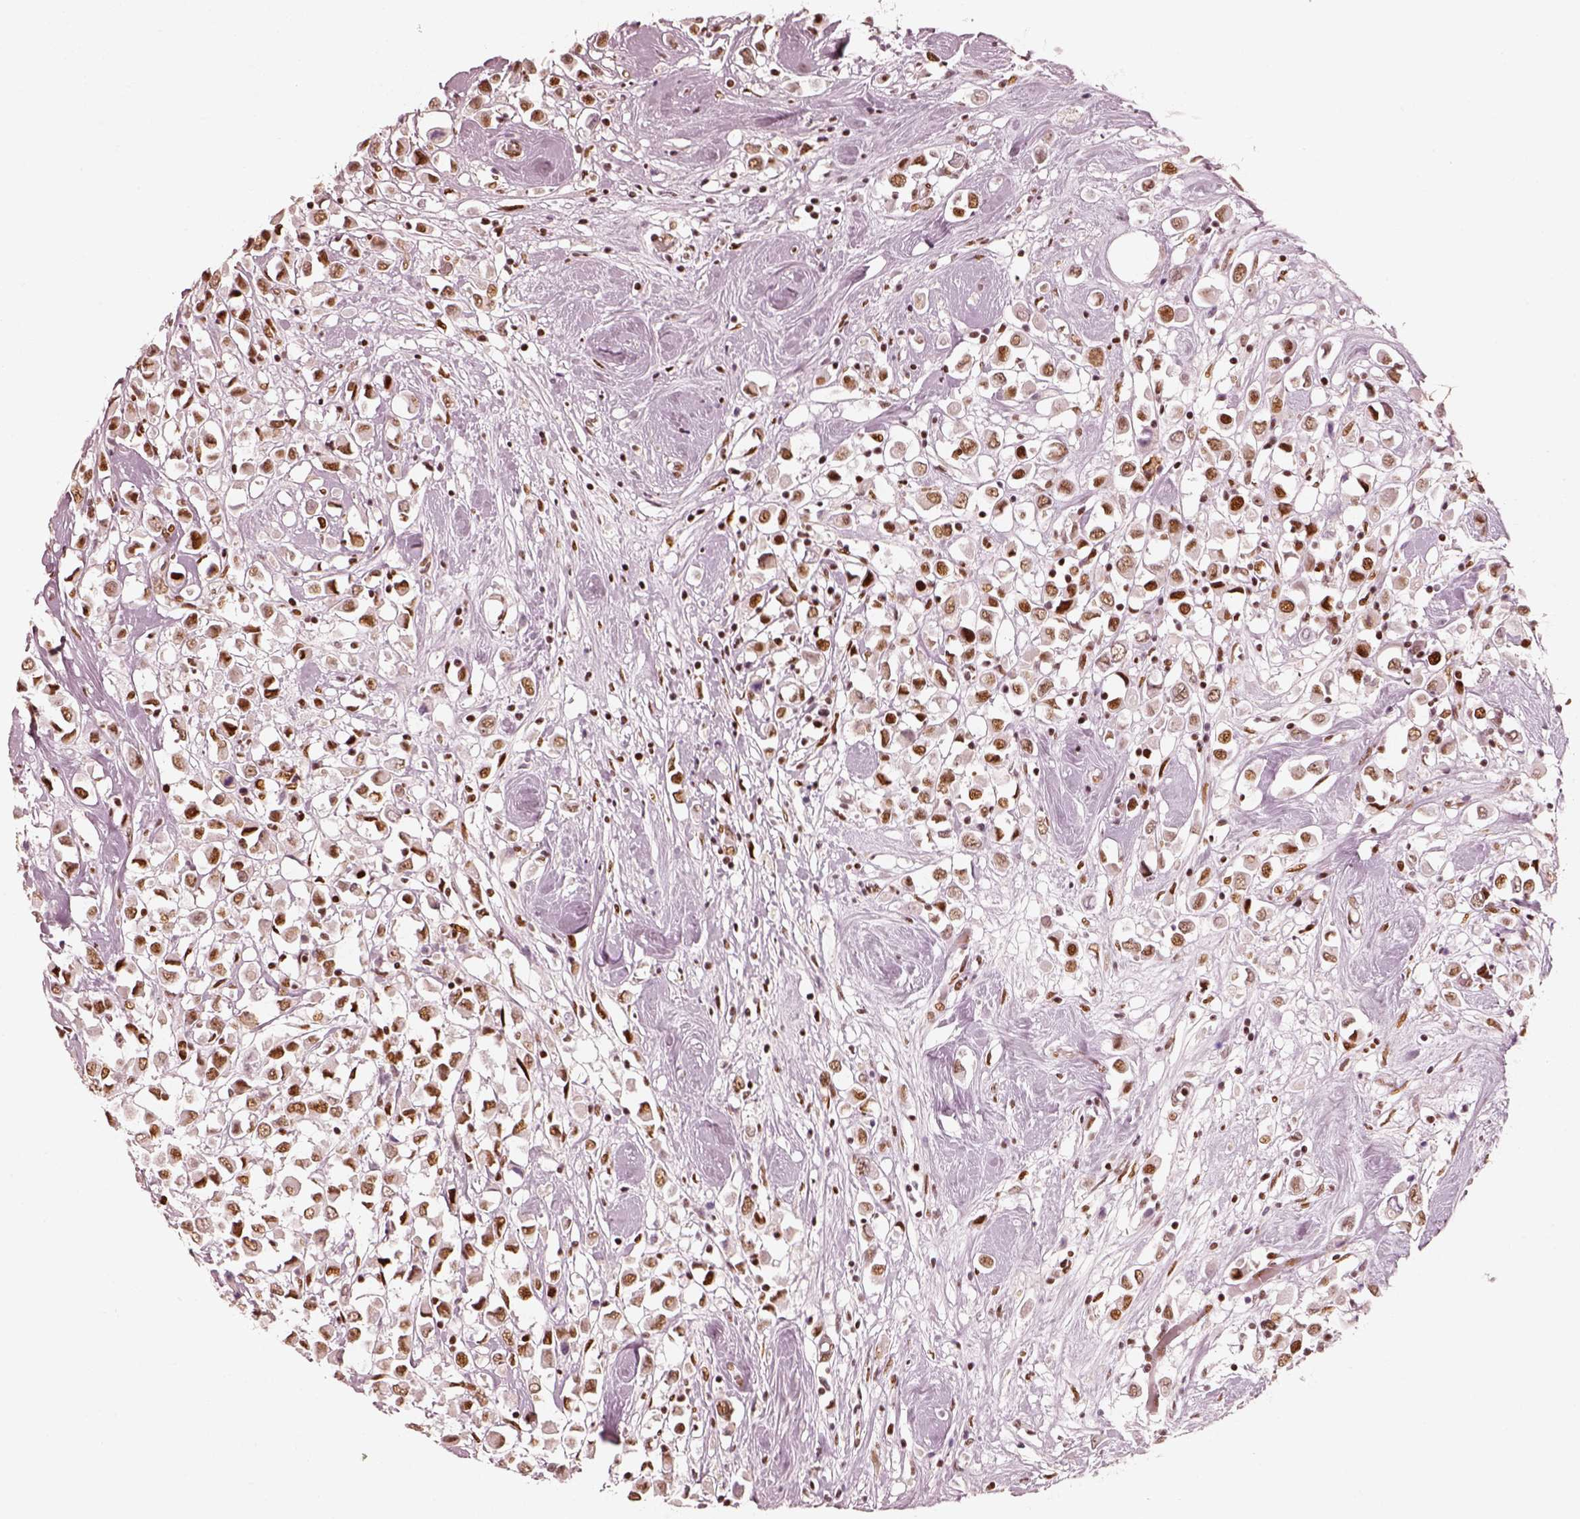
{"staining": {"intensity": "moderate", "quantity": ">75%", "location": "nuclear"}, "tissue": "breast cancer", "cell_type": "Tumor cells", "image_type": "cancer", "snomed": [{"axis": "morphology", "description": "Duct carcinoma"}, {"axis": "topography", "description": "Breast"}], "caption": "DAB (3,3'-diaminobenzidine) immunohistochemical staining of infiltrating ductal carcinoma (breast) reveals moderate nuclear protein expression in approximately >75% of tumor cells. (Brightfield microscopy of DAB IHC at high magnification).", "gene": "HNRNPC", "patient": {"sex": "female", "age": 61}}